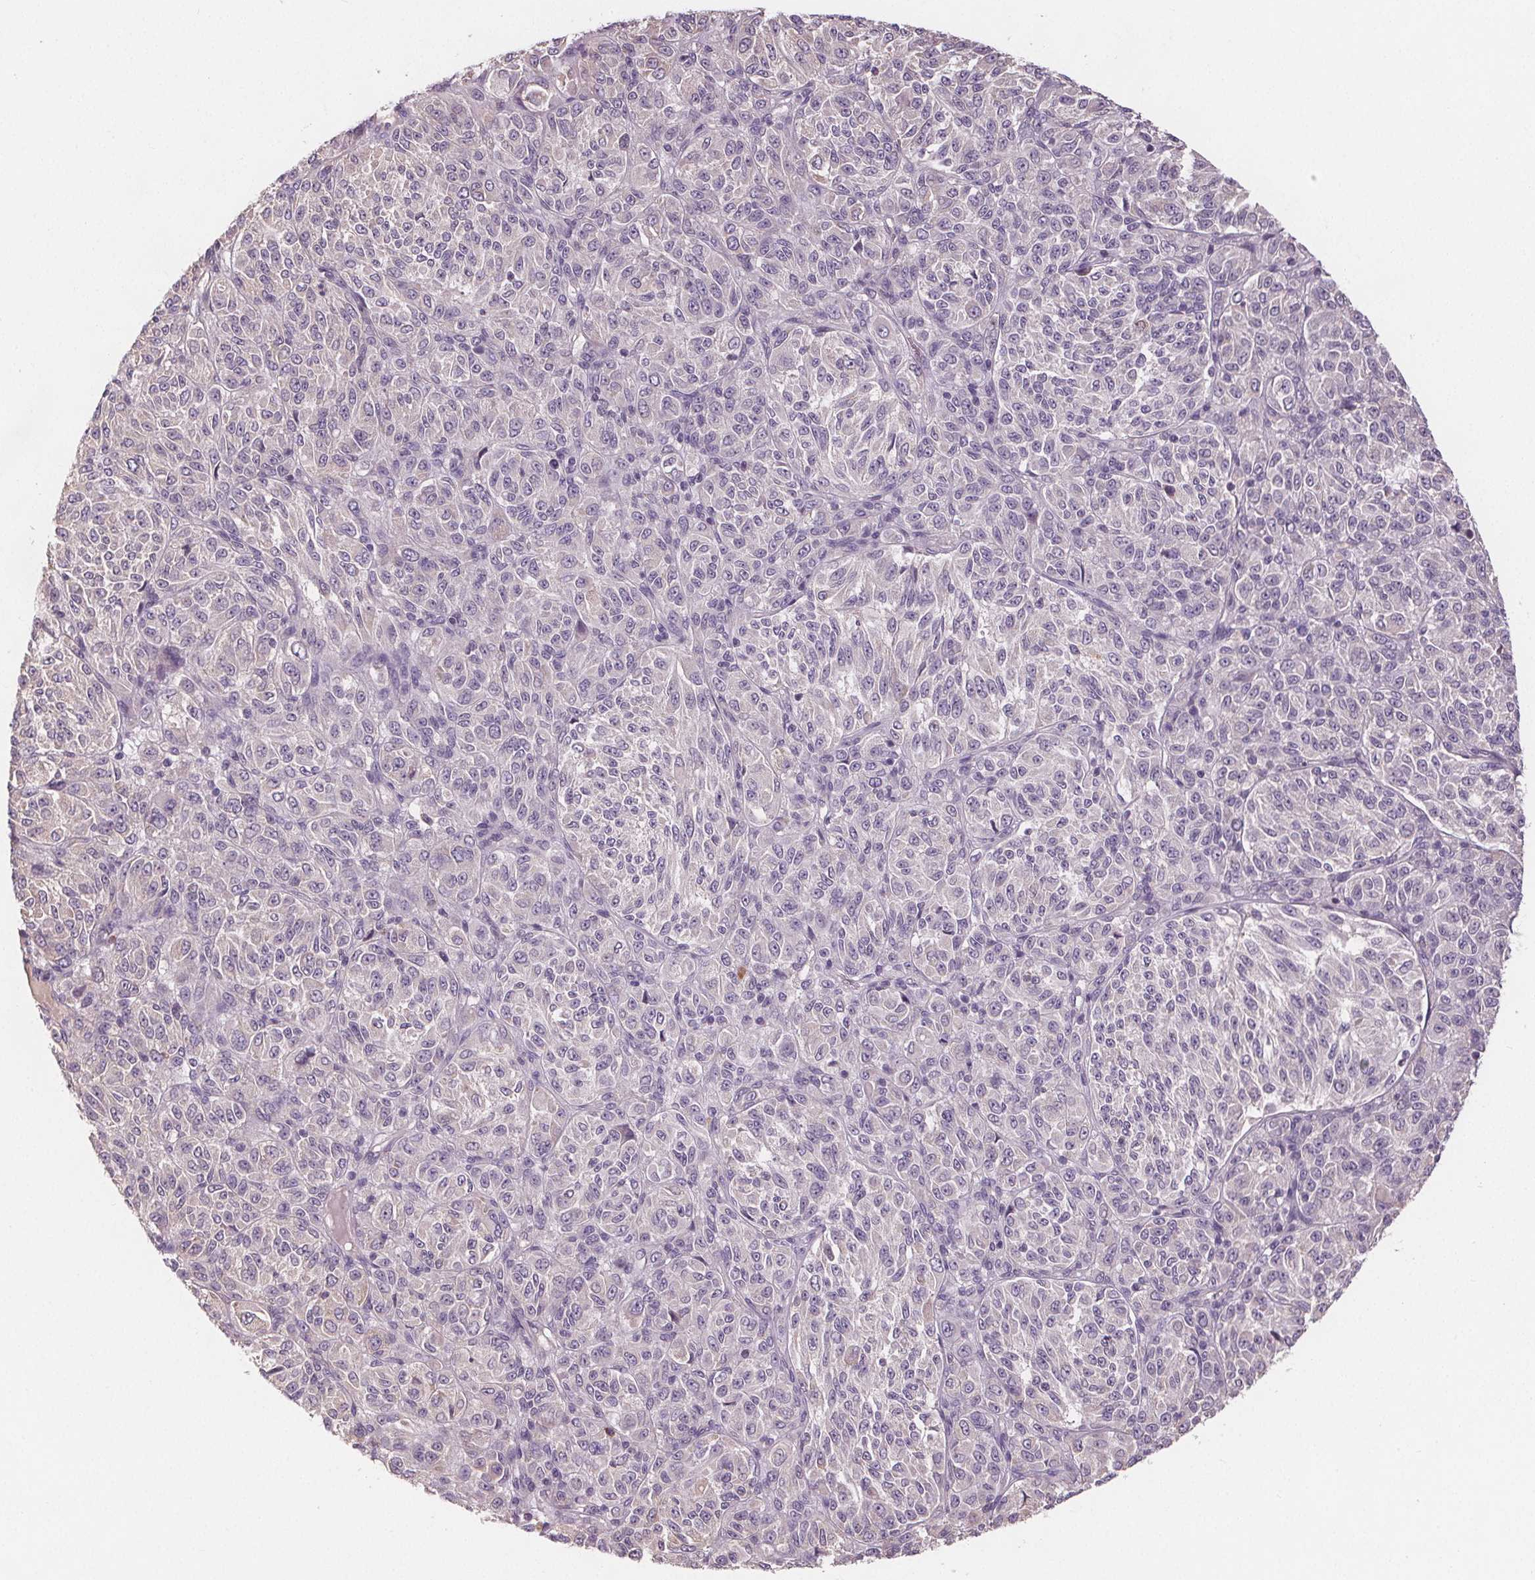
{"staining": {"intensity": "negative", "quantity": "none", "location": "none"}, "tissue": "melanoma", "cell_type": "Tumor cells", "image_type": "cancer", "snomed": [{"axis": "morphology", "description": "Malignant melanoma, Metastatic site"}, {"axis": "topography", "description": "Brain"}], "caption": "Immunohistochemistry (IHC) photomicrograph of neoplastic tissue: malignant melanoma (metastatic site) stained with DAB reveals no significant protein expression in tumor cells.", "gene": "TMEM80", "patient": {"sex": "female", "age": 56}}